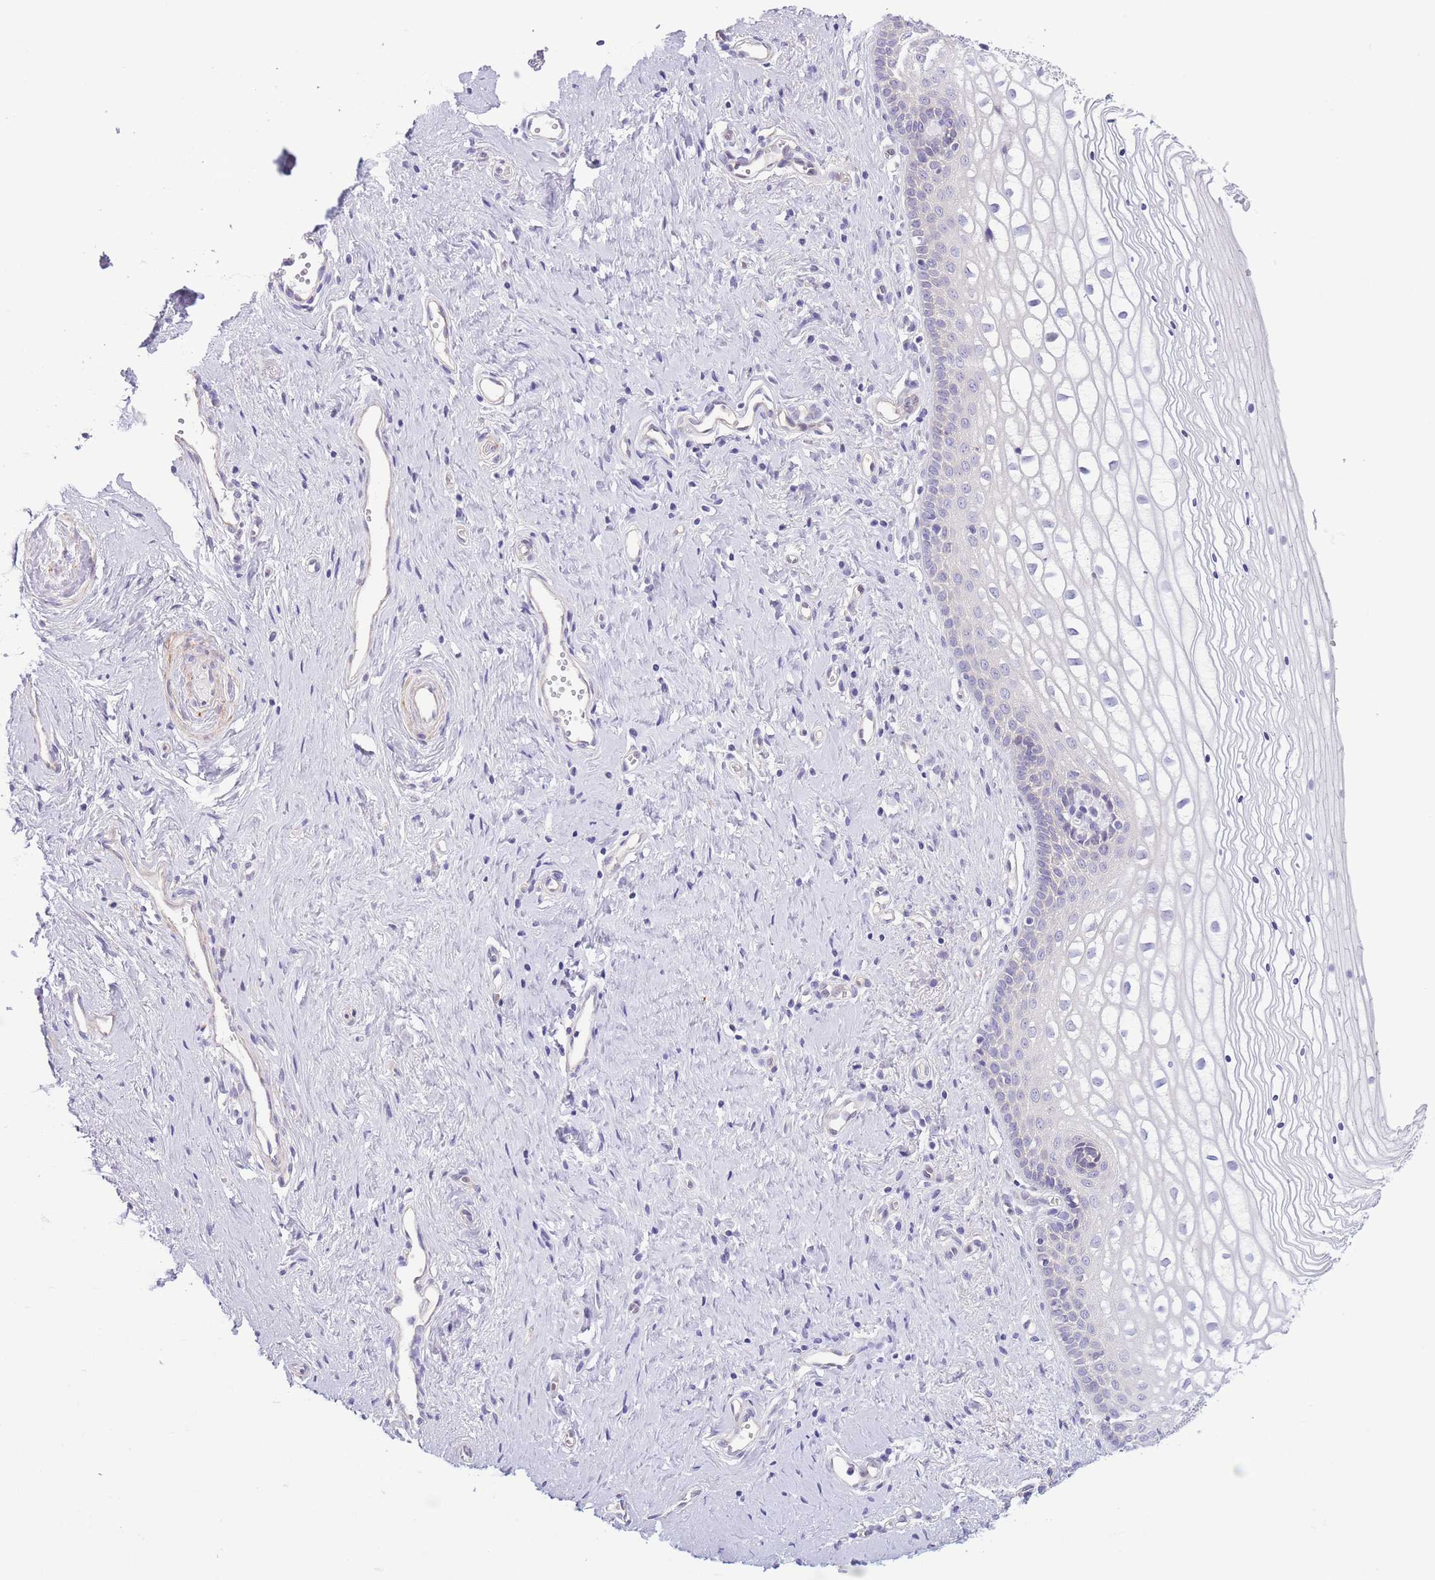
{"staining": {"intensity": "weak", "quantity": "<25%", "location": "cytoplasmic/membranous"}, "tissue": "vagina", "cell_type": "Squamous epithelial cells", "image_type": "normal", "snomed": [{"axis": "morphology", "description": "Normal tissue, NOS"}, {"axis": "topography", "description": "Vagina"}], "caption": "Benign vagina was stained to show a protein in brown. There is no significant expression in squamous epithelial cells. (DAB (3,3'-diaminobenzidine) IHC visualized using brightfield microscopy, high magnification).", "gene": "C9orf152", "patient": {"sex": "female", "age": 59}}